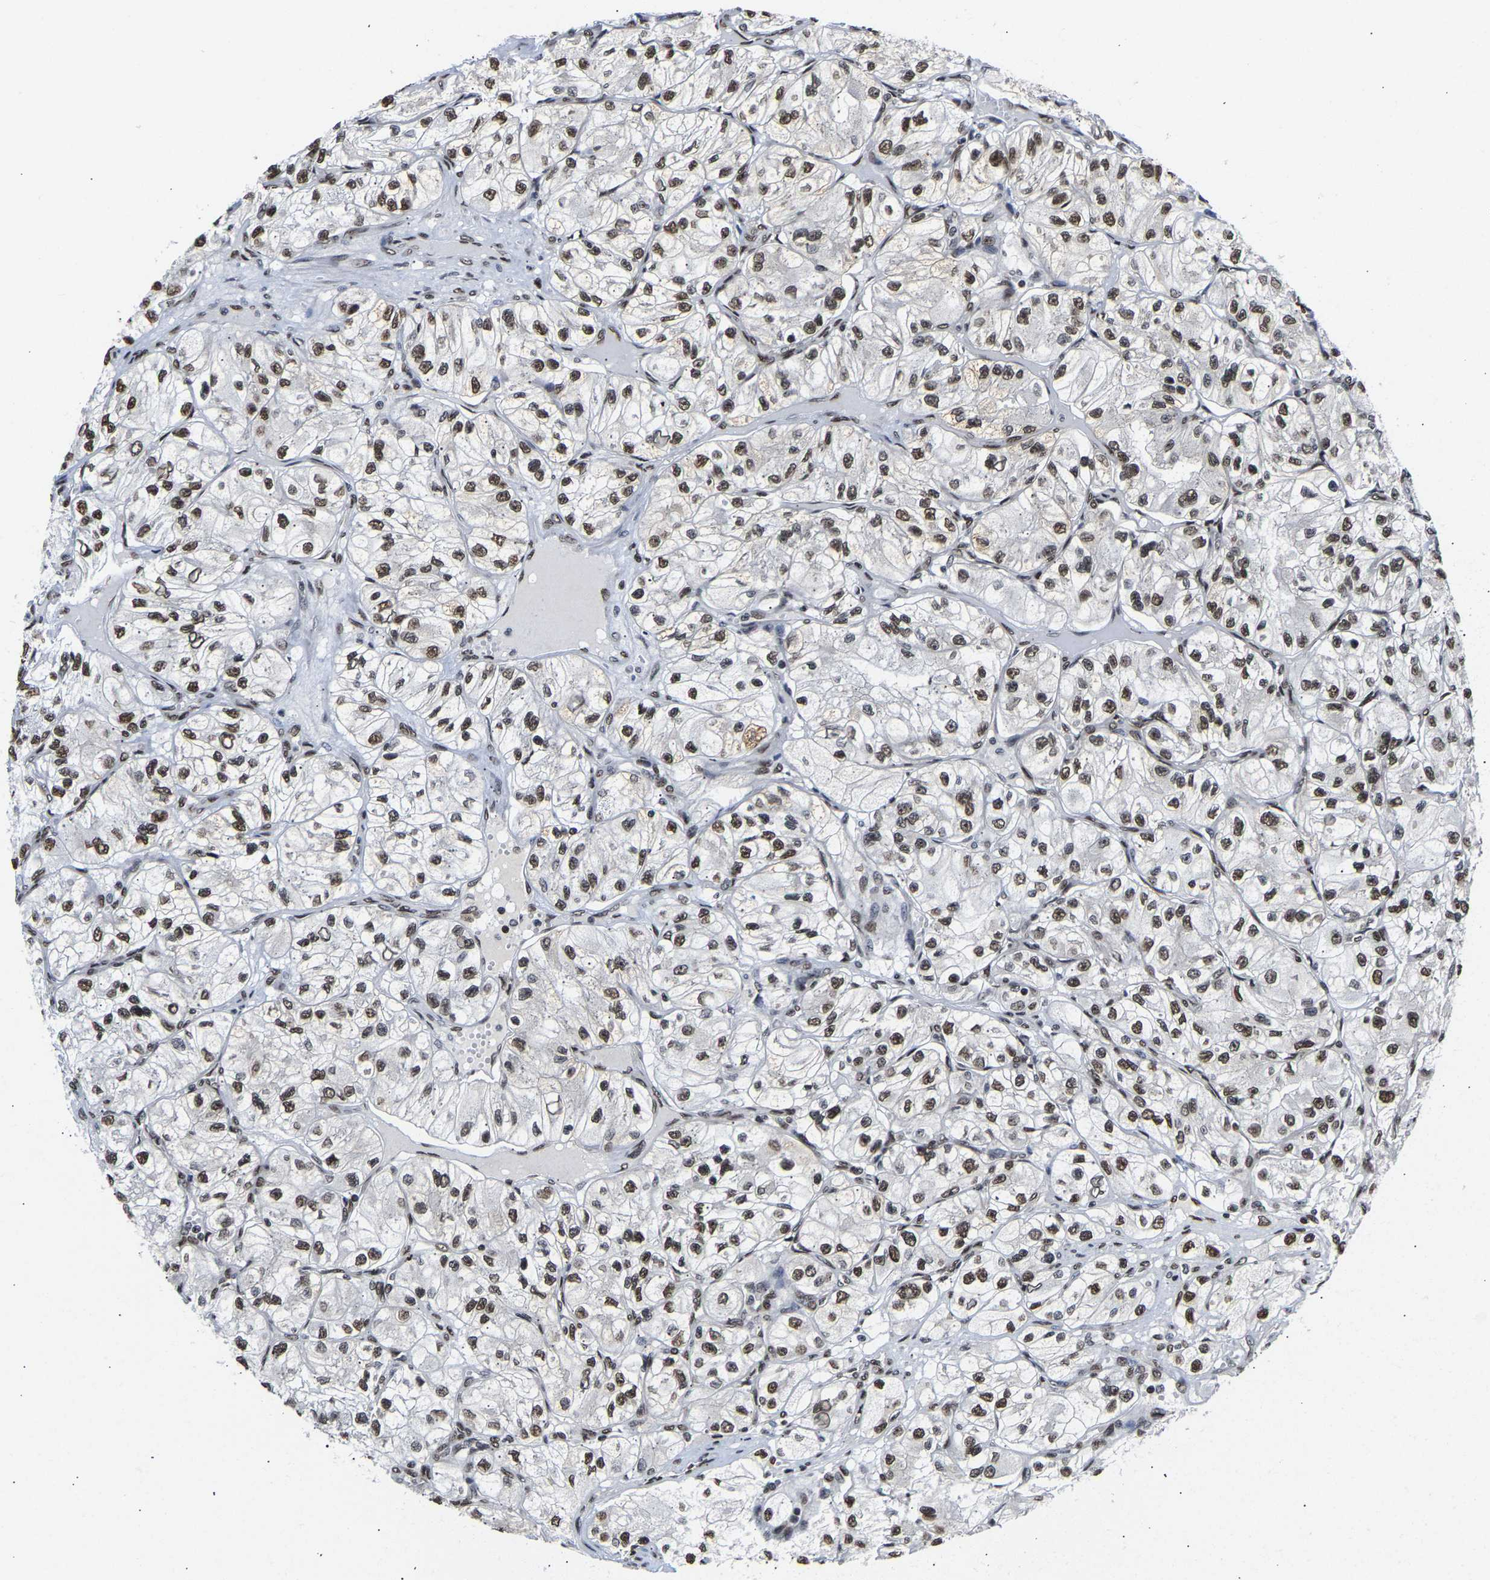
{"staining": {"intensity": "strong", "quantity": ">75%", "location": "nuclear"}, "tissue": "renal cancer", "cell_type": "Tumor cells", "image_type": "cancer", "snomed": [{"axis": "morphology", "description": "Adenocarcinoma, NOS"}, {"axis": "topography", "description": "Kidney"}], "caption": "Renal adenocarcinoma stained for a protein (brown) exhibits strong nuclear positive staining in approximately >75% of tumor cells.", "gene": "PSIP1", "patient": {"sex": "female", "age": 57}}